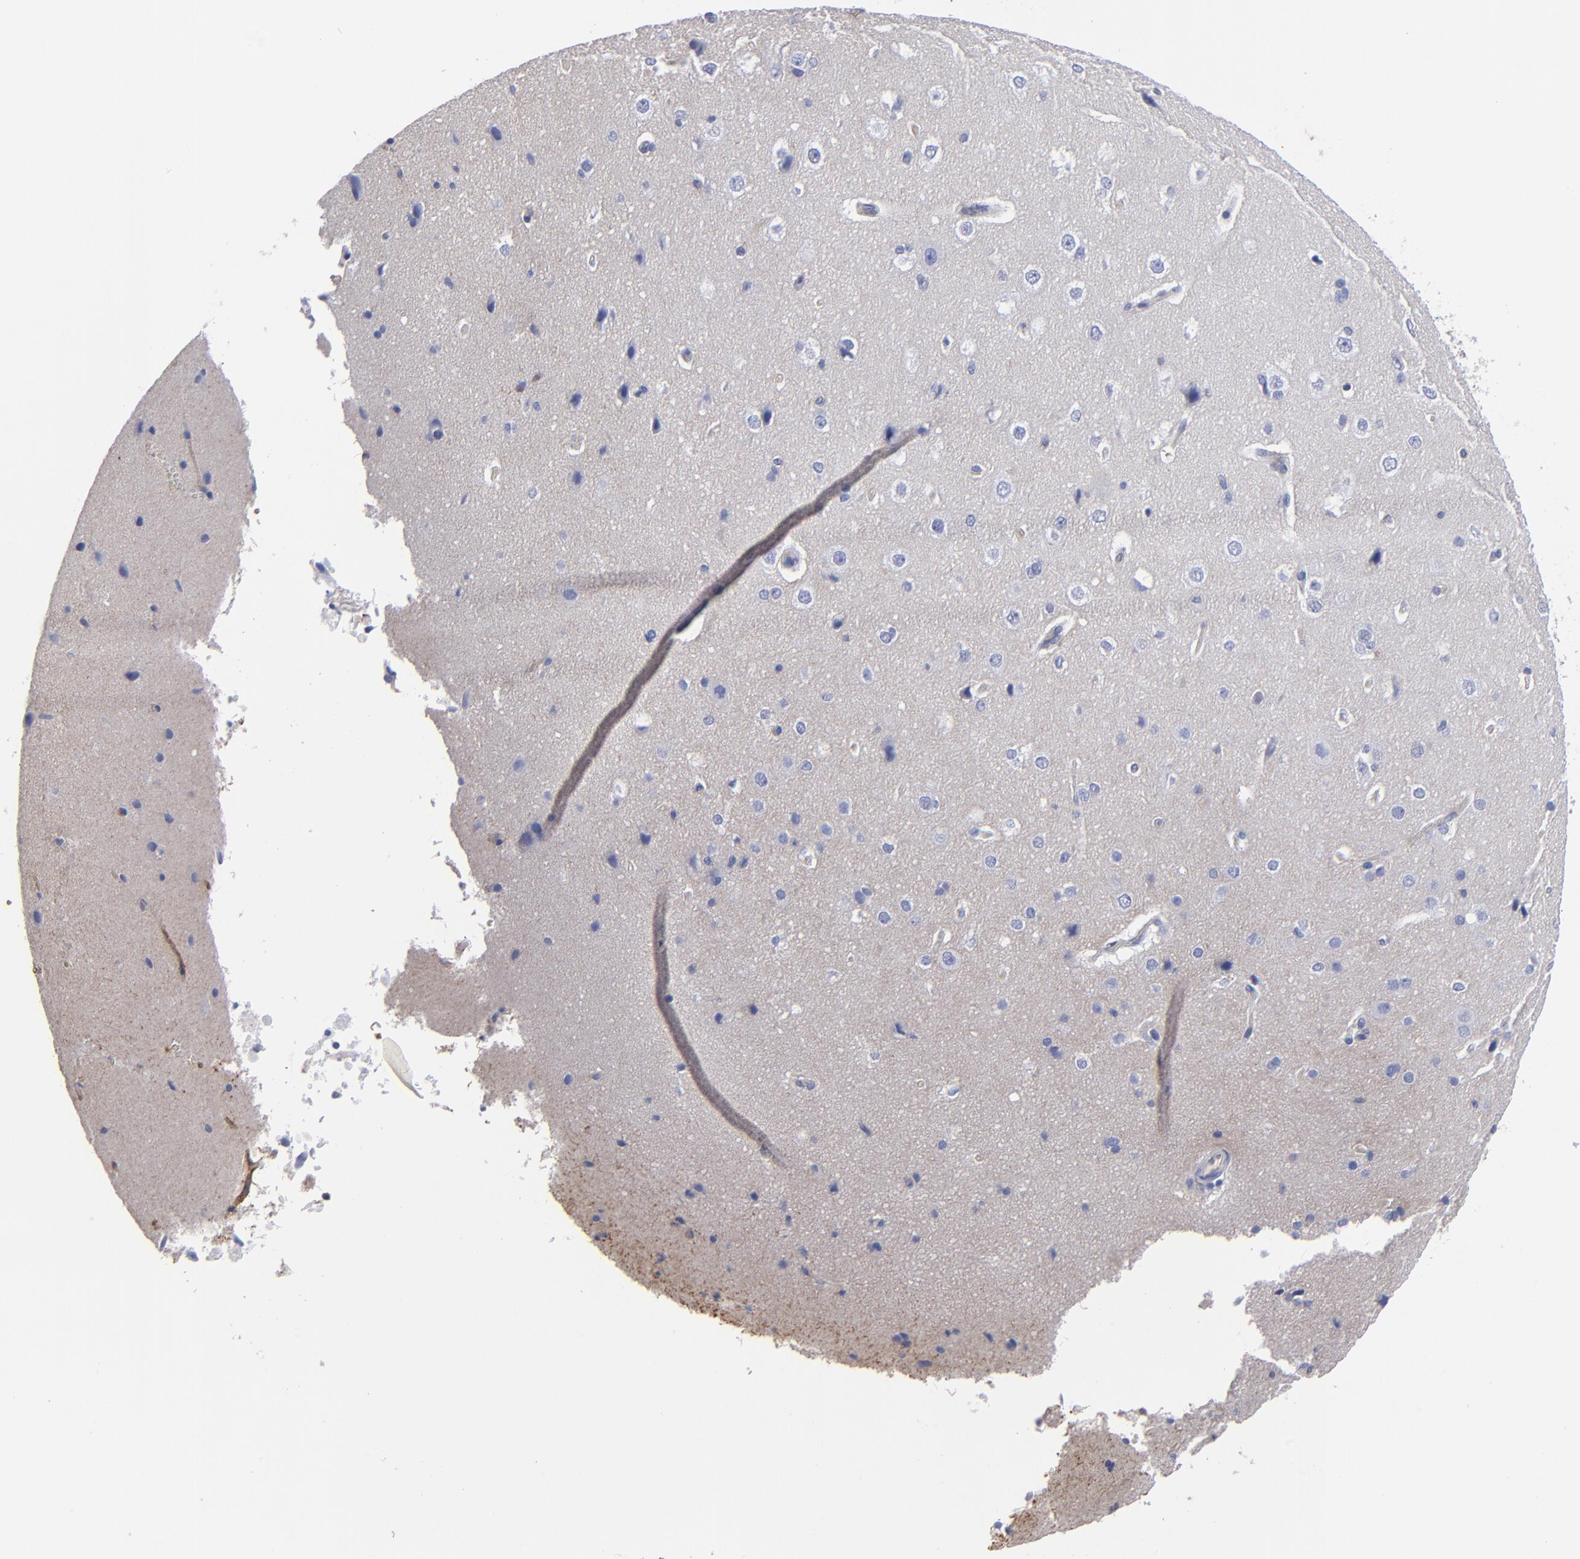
{"staining": {"intensity": "moderate", "quantity": "<25%", "location": "cytoplasmic/membranous"}, "tissue": "cerebral cortex", "cell_type": "Endothelial cells", "image_type": "normal", "snomed": [{"axis": "morphology", "description": "Normal tissue, NOS"}, {"axis": "topography", "description": "Cerebral cortex"}], "caption": "Protein expression analysis of normal cerebral cortex shows moderate cytoplasmic/membranous positivity in approximately <25% of endothelial cells. (Brightfield microscopy of DAB IHC at high magnification).", "gene": "TM4SF1", "patient": {"sex": "female", "age": 45}}